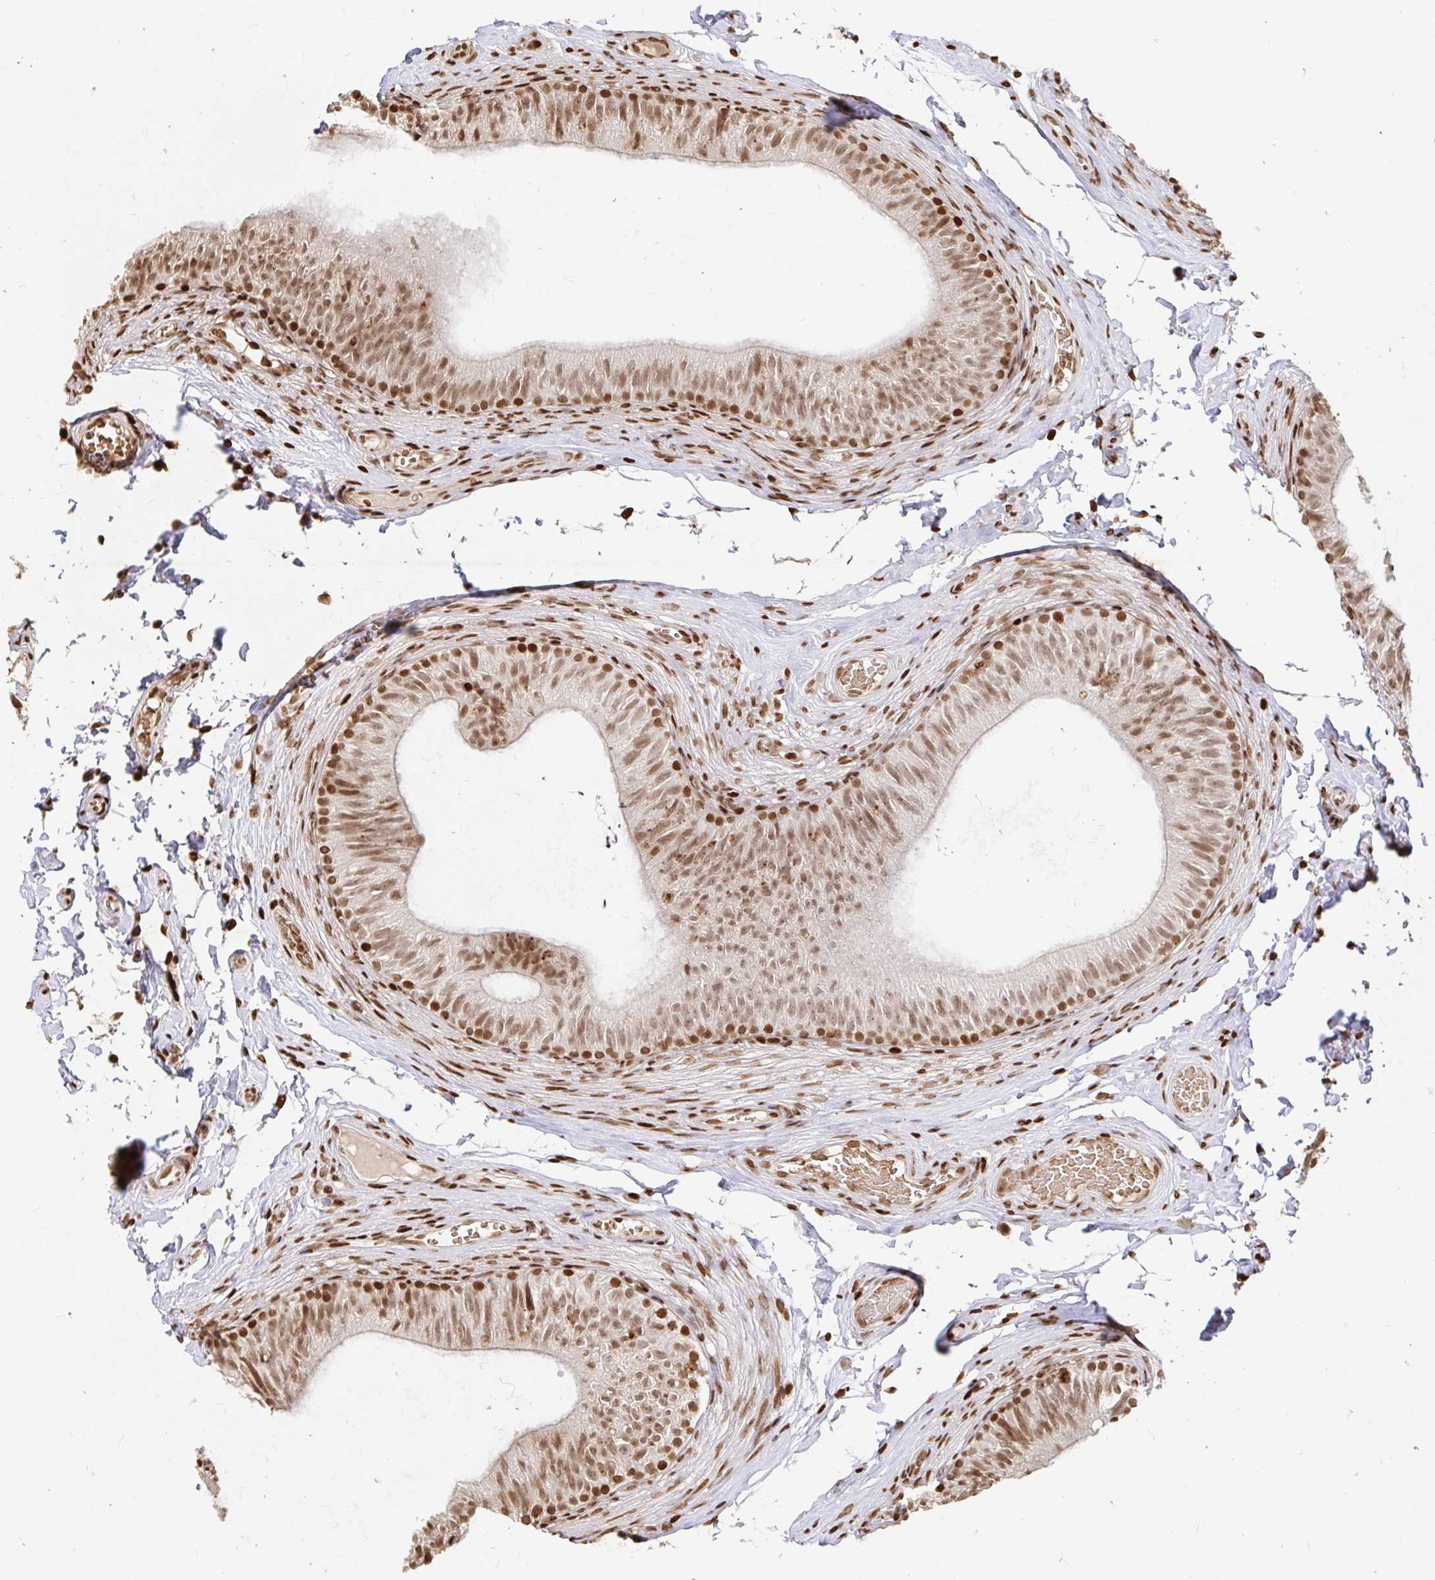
{"staining": {"intensity": "moderate", "quantity": ">75%", "location": "nuclear"}, "tissue": "epididymis", "cell_type": "Glandular cells", "image_type": "normal", "snomed": [{"axis": "morphology", "description": "Normal tissue, NOS"}, {"axis": "topography", "description": "Epididymis, spermatic cord, NOS"}, {"axis": "topography", "description": "Epididymis"}, {"axis": "topography", "description": "Peripheral nerve tissue"}], "caption": "Epididymis stained with IHC reveals moderate nuclear positivity in about >75% of glandular cells.", "gene": "H2BC5", "patient": {"sex": "male", "age": 29}}